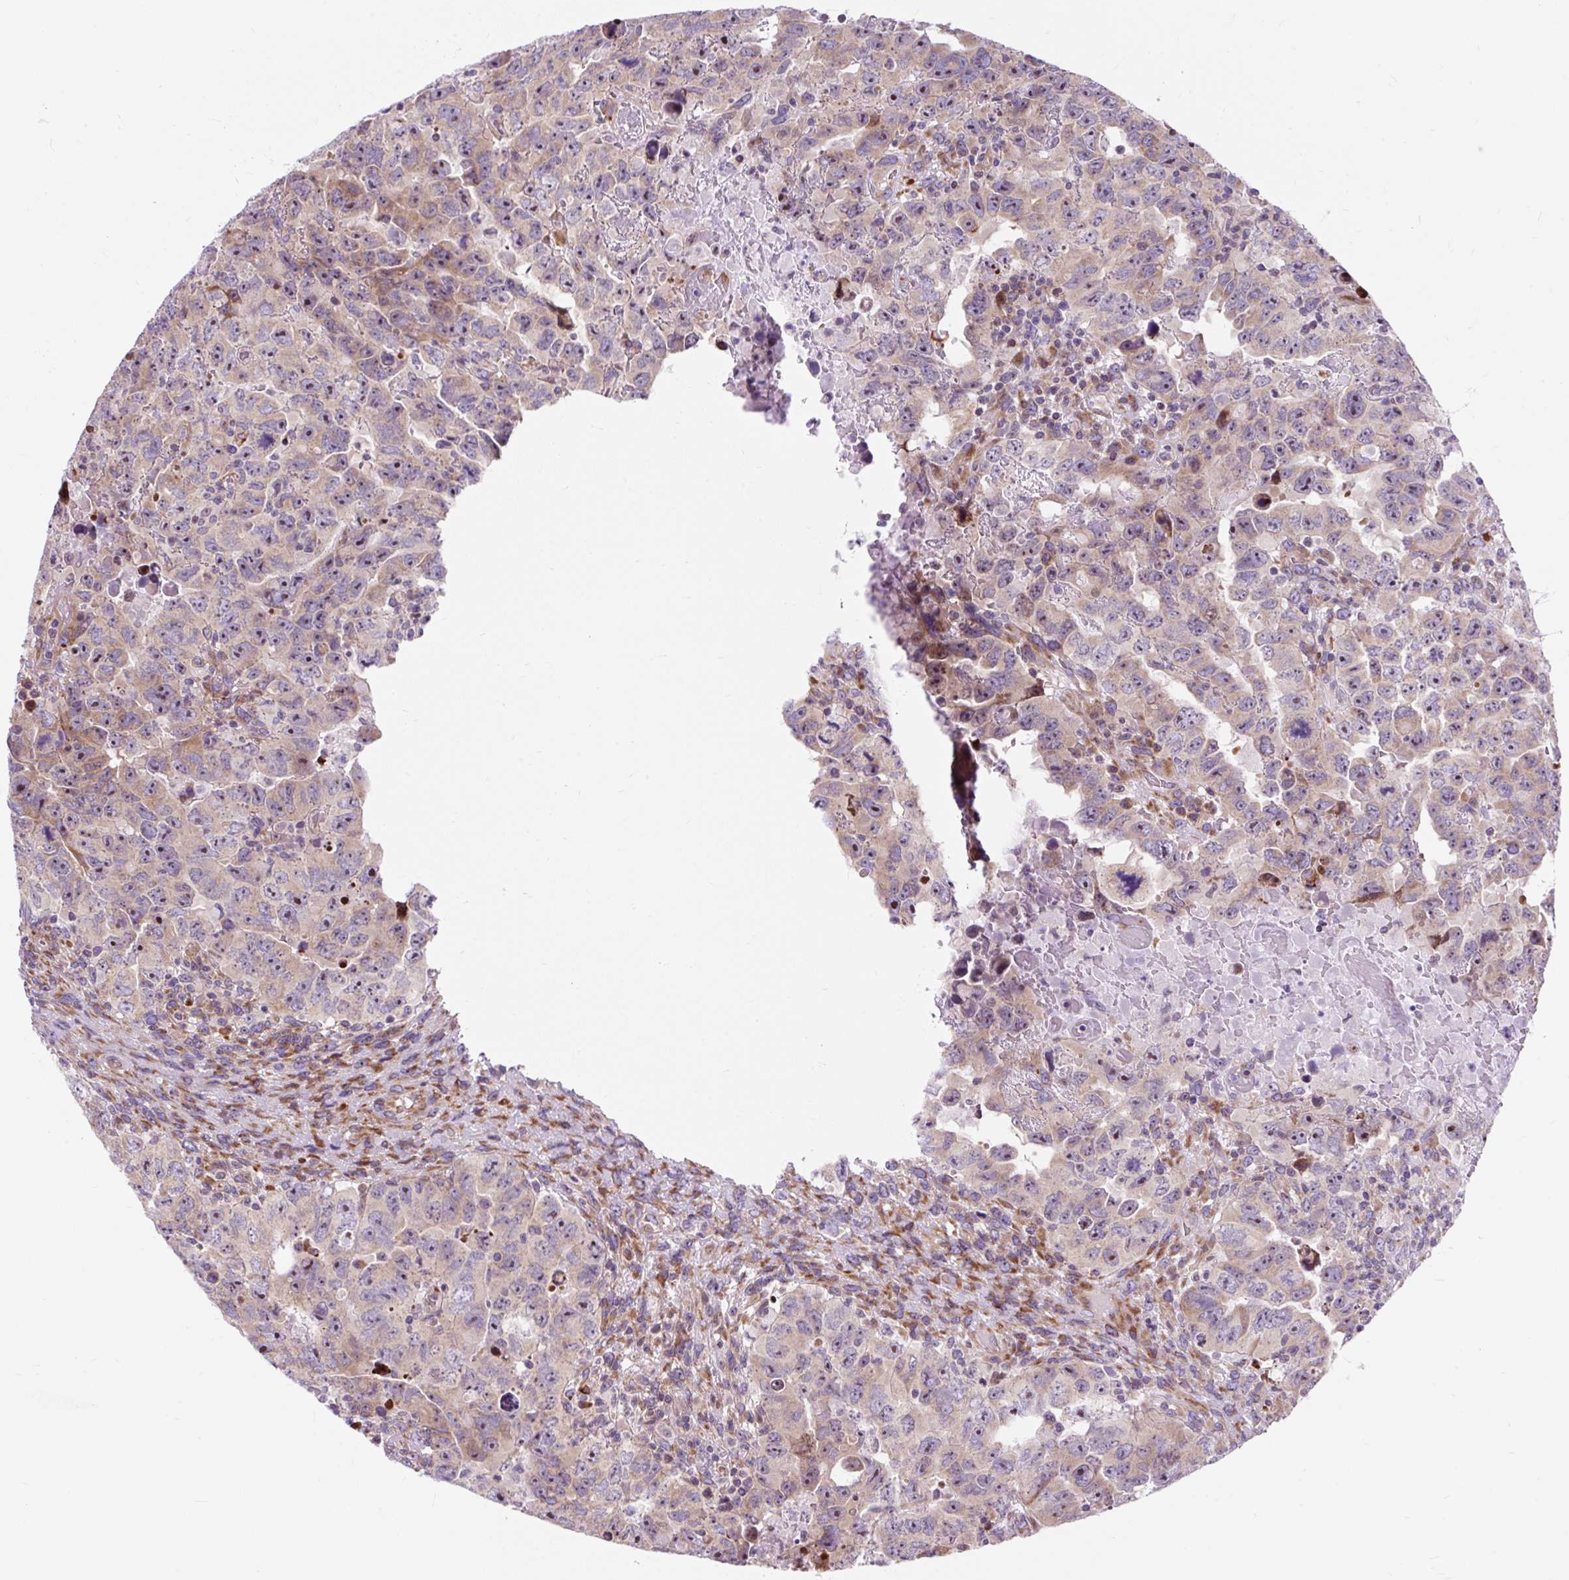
{"staining": {"intensity": "weak", "quantity": "25%-75%", "location": "cytoplasmic/membranous"}, "tissue": "testis cancer", "cell_type": "Tumor cells", "image_type": "cancer", "snomed": [{"axis": "morphology", "description": "Carcinoma, Embryonal, NOS"}, {"axis": "topography", "description": "Testis"}], "caption": "Testis cancer tissue shows weak cytoplasmic/membranous positivity in about 25%-75% of tumor cells, visualized by immunohistochemistry. The protein is shown in brown color, while the nuclei are stained blue.", "gene": "CISD3", "patient": {"sex": "male", "age": 24}}